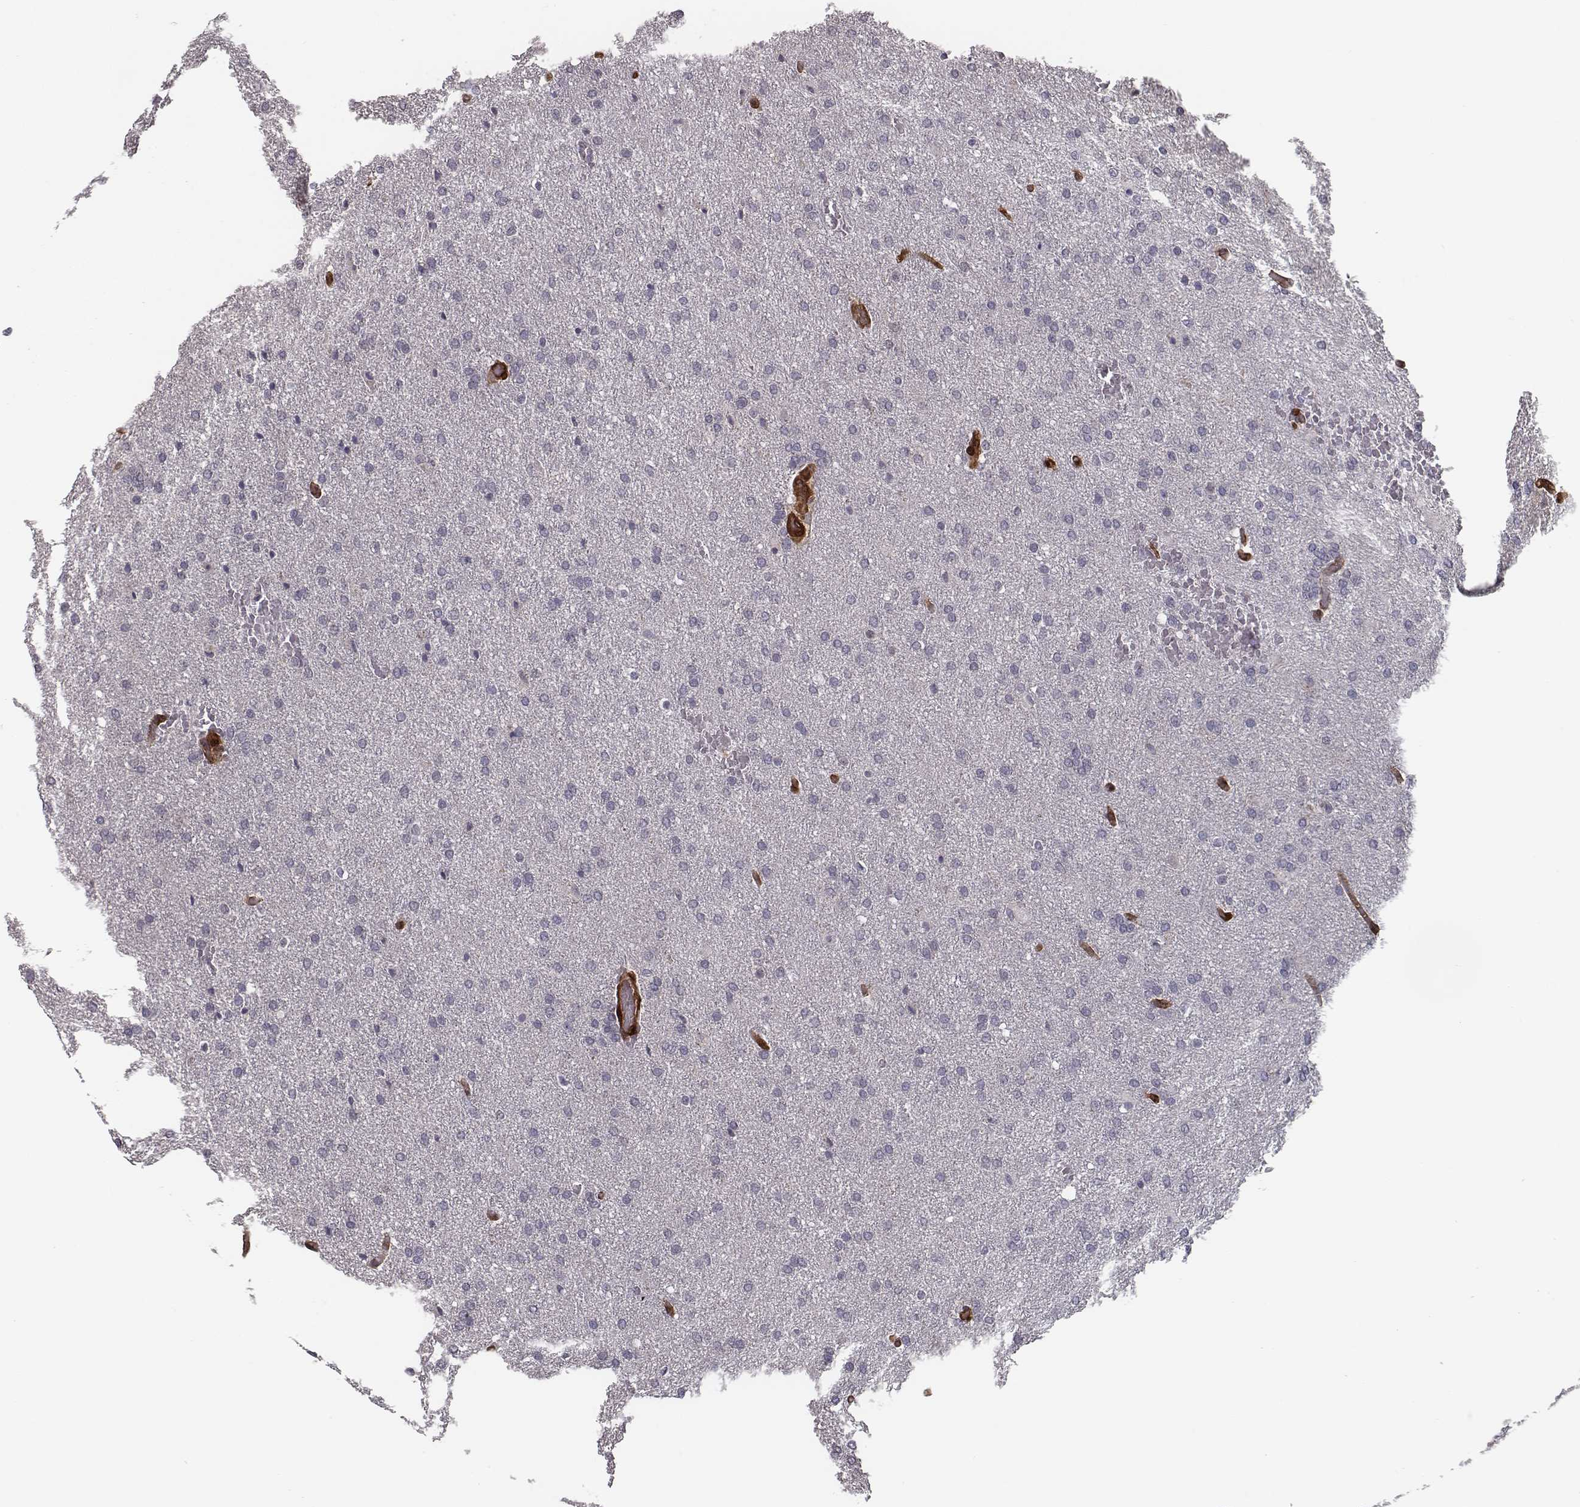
{"staining": {"intensity": "negative", "quantity": "none", "location": "none"}, "tissue": "glioma", "cell_type": "Tumor cells", "image_type": "cancer", "snomed": [{"axis": "morphology", "description": "Glioma, malignant, High grade"}, {"axis": "topography", "description": "Brain"}], "caption": "DAB immunohistochemical staining of glioma displays no significant staining in tumor cells.", "gene": "ISYNA1", "patient": {"sex": "male", "age": 68}}